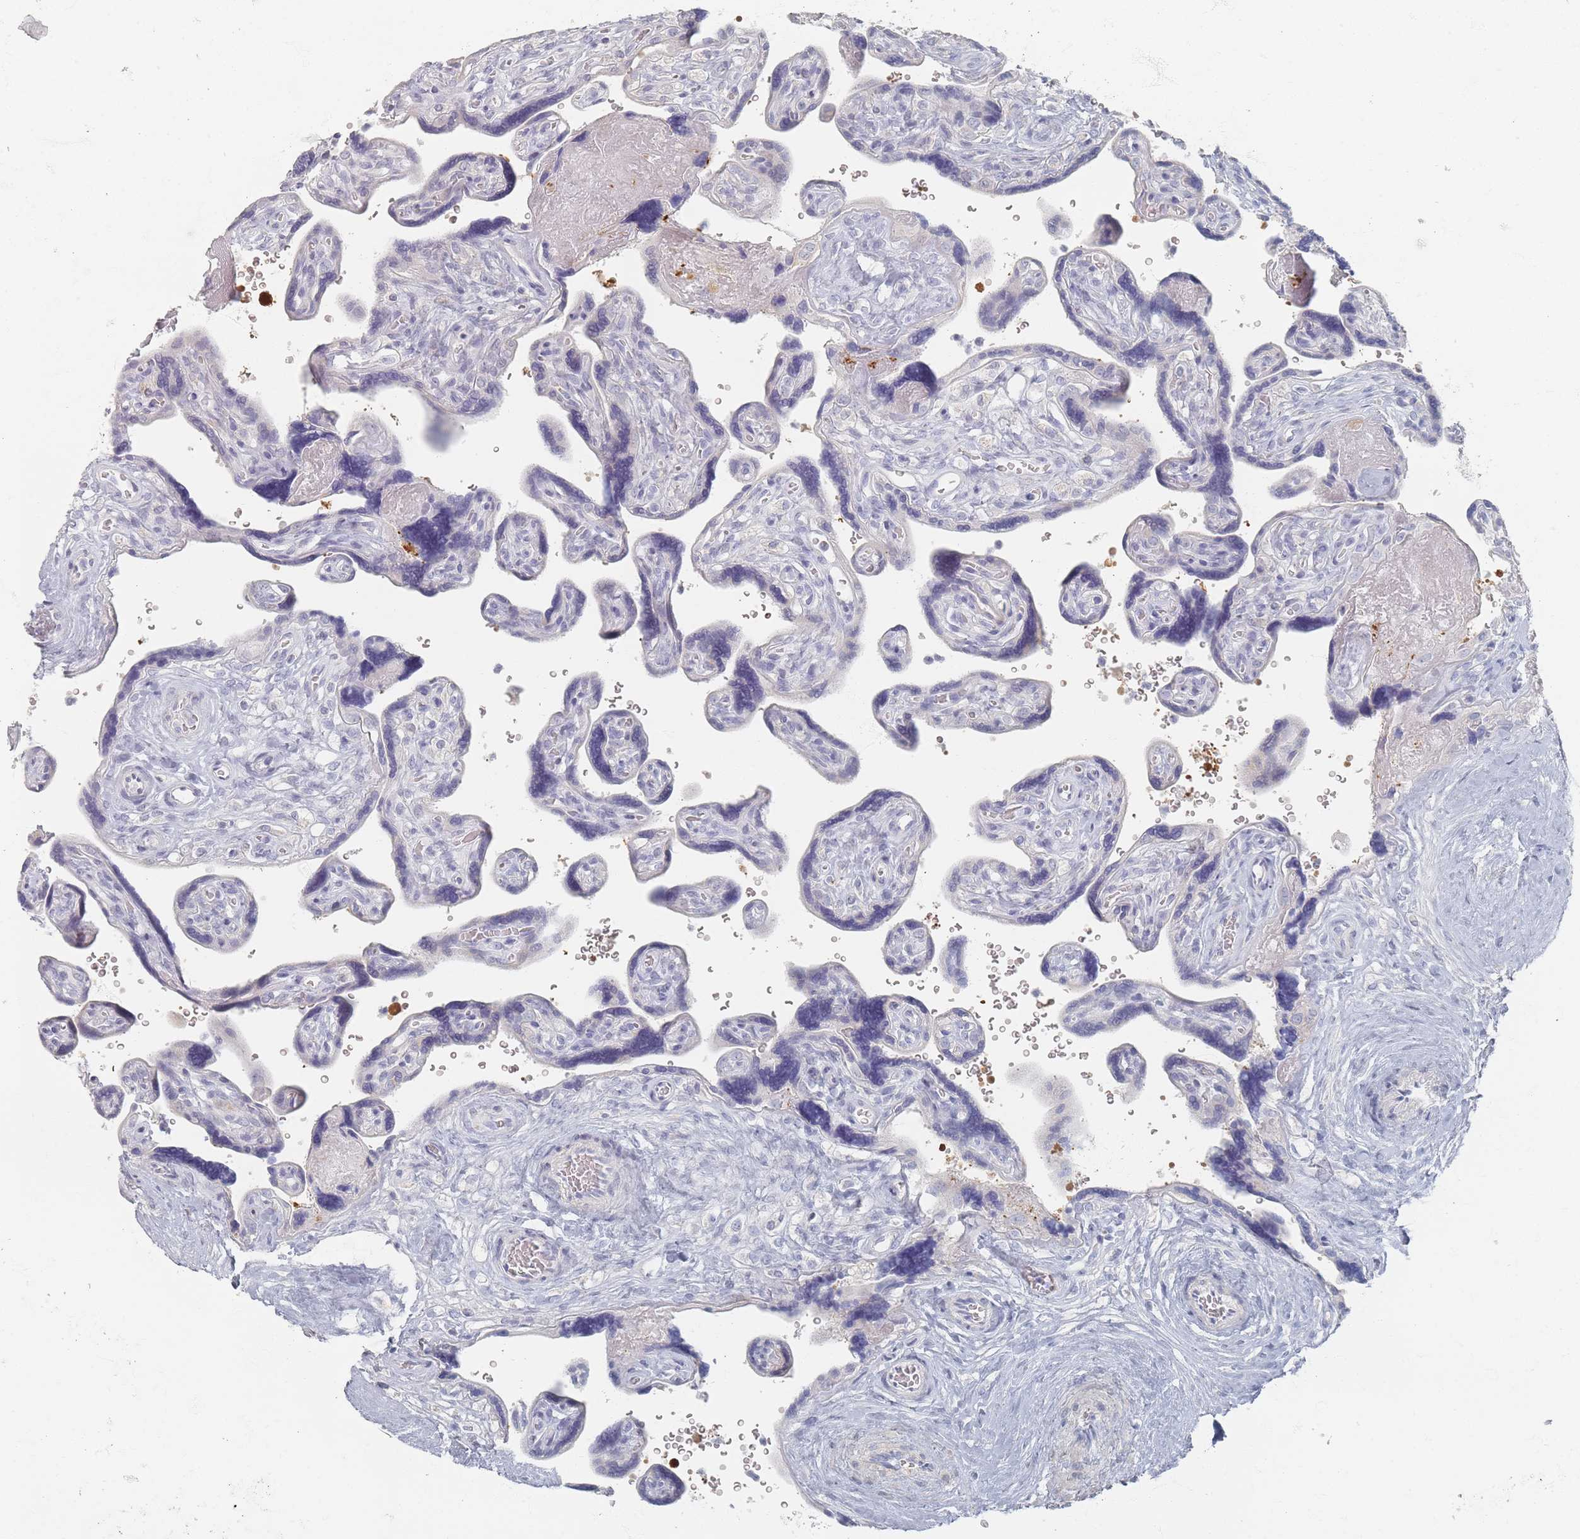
{"staining": {"intensity": "negative", "quantity": "none", "location": "none"}, "tissue": "placenta", "cell_type": "Trophoblastic cells", "image_type": "normal", "snomed": [{"axis": "morphology", "description": "Normal tissue, NOS"}, {"axis": "topography", "description": "Placenta"}], "caption": "Immunohistochemistry (IHC) image of benign placenta: placenta stained with DAB (3,3'-diaminobenzidine) demonstrates no significant protein expression in trophoblastic cells.", "gene": "ENSG00000251357", "patient": {"sex": "female", "age": 39}}